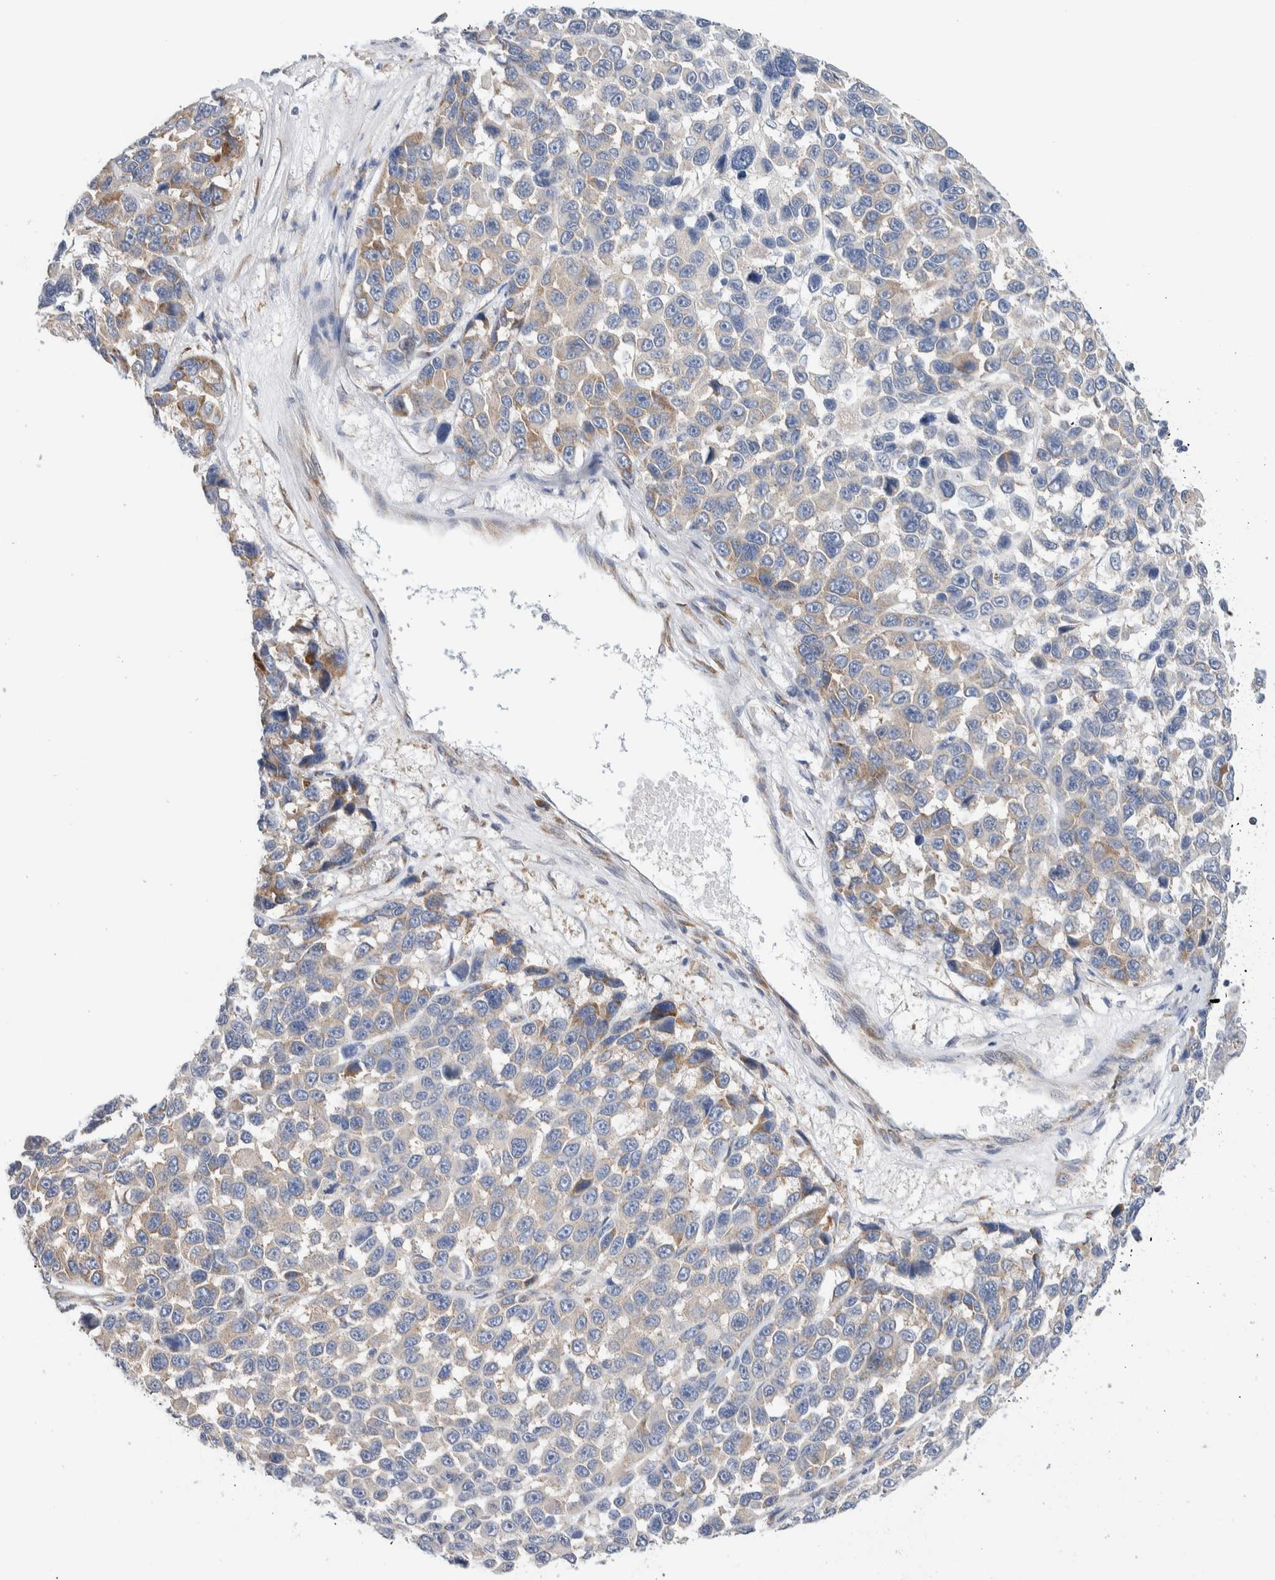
{"staining": {"intensity": "moderate", "quantity": "<25%", "location": "cytoplasmic/membranous"}, "tissue": "melanoma", "cell_type": "Tumor cells", "image_type": "cancer", "snomed": [{"axis": "morphology", "description": "Malignant melanoma, NOS"}, {"axis": "topography", "description": "Skin"}], "caption": "DAB immunohistochemical staining of human melanoma displays moderate cytoplasmic/membranous protein expression in about <25% of tumor cells.", "gene": "RACK1", "patient": {"sex": "male", "age": 53}}